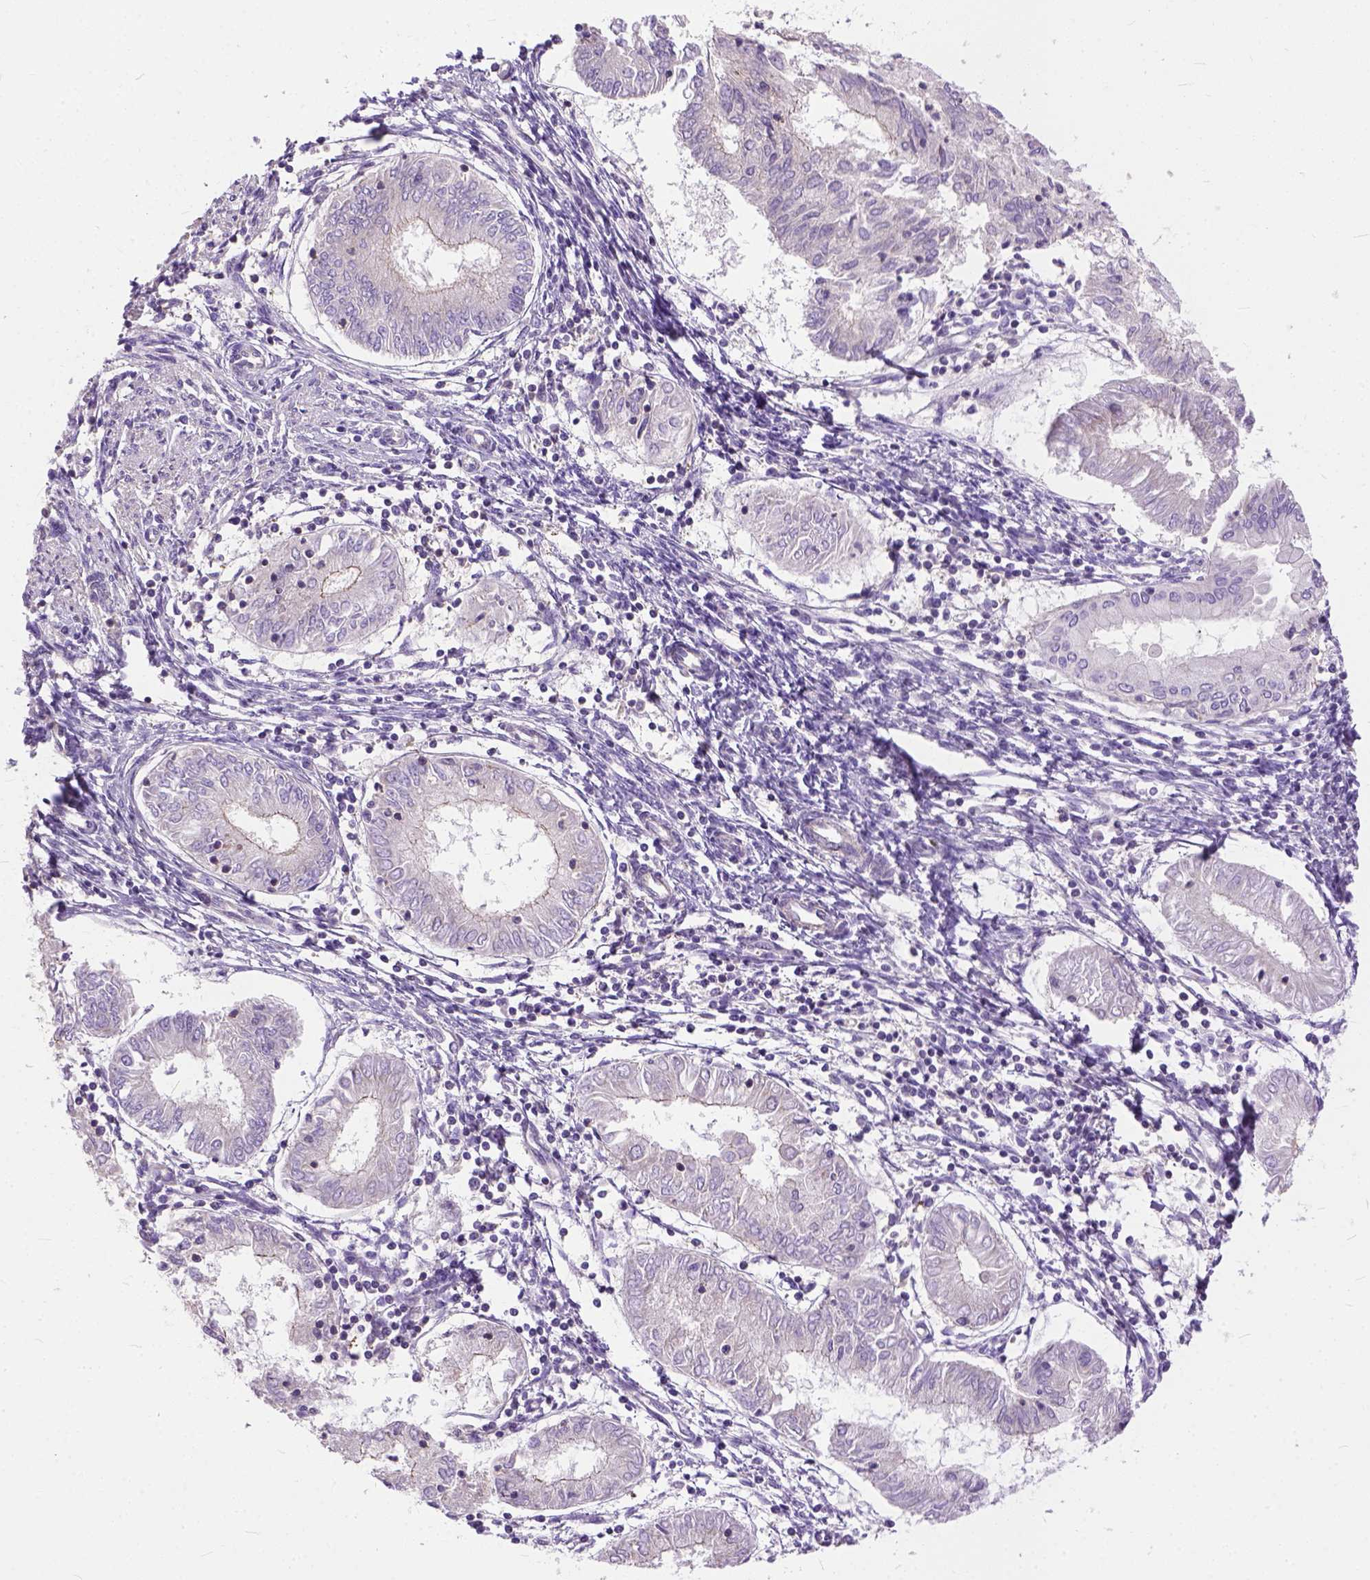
{"staining": {"intensity": "negative", "quantity": "none", "location": "none"}, "tissue": "endometrial cancer", "cell_type": "Tumor cells", "image_type": "cancer", "snomed": [{"axis": "morphology", "description": "Adenocarcinoma, NOS"}, {"axis": "topography", "description": "Endometrium"}], "caption": "A histopathology image of human endometrial cancer is negative for staining in tumor cells. The staining was performed using DAB (3,3'-diaminobenzidine) to visualize the protein expression in brown, while the nuclei were stained in blue with hematoxylin (Magnification: 20x).", "gene": "BANF2", "patient": {"sex": "female", "age": 68}}